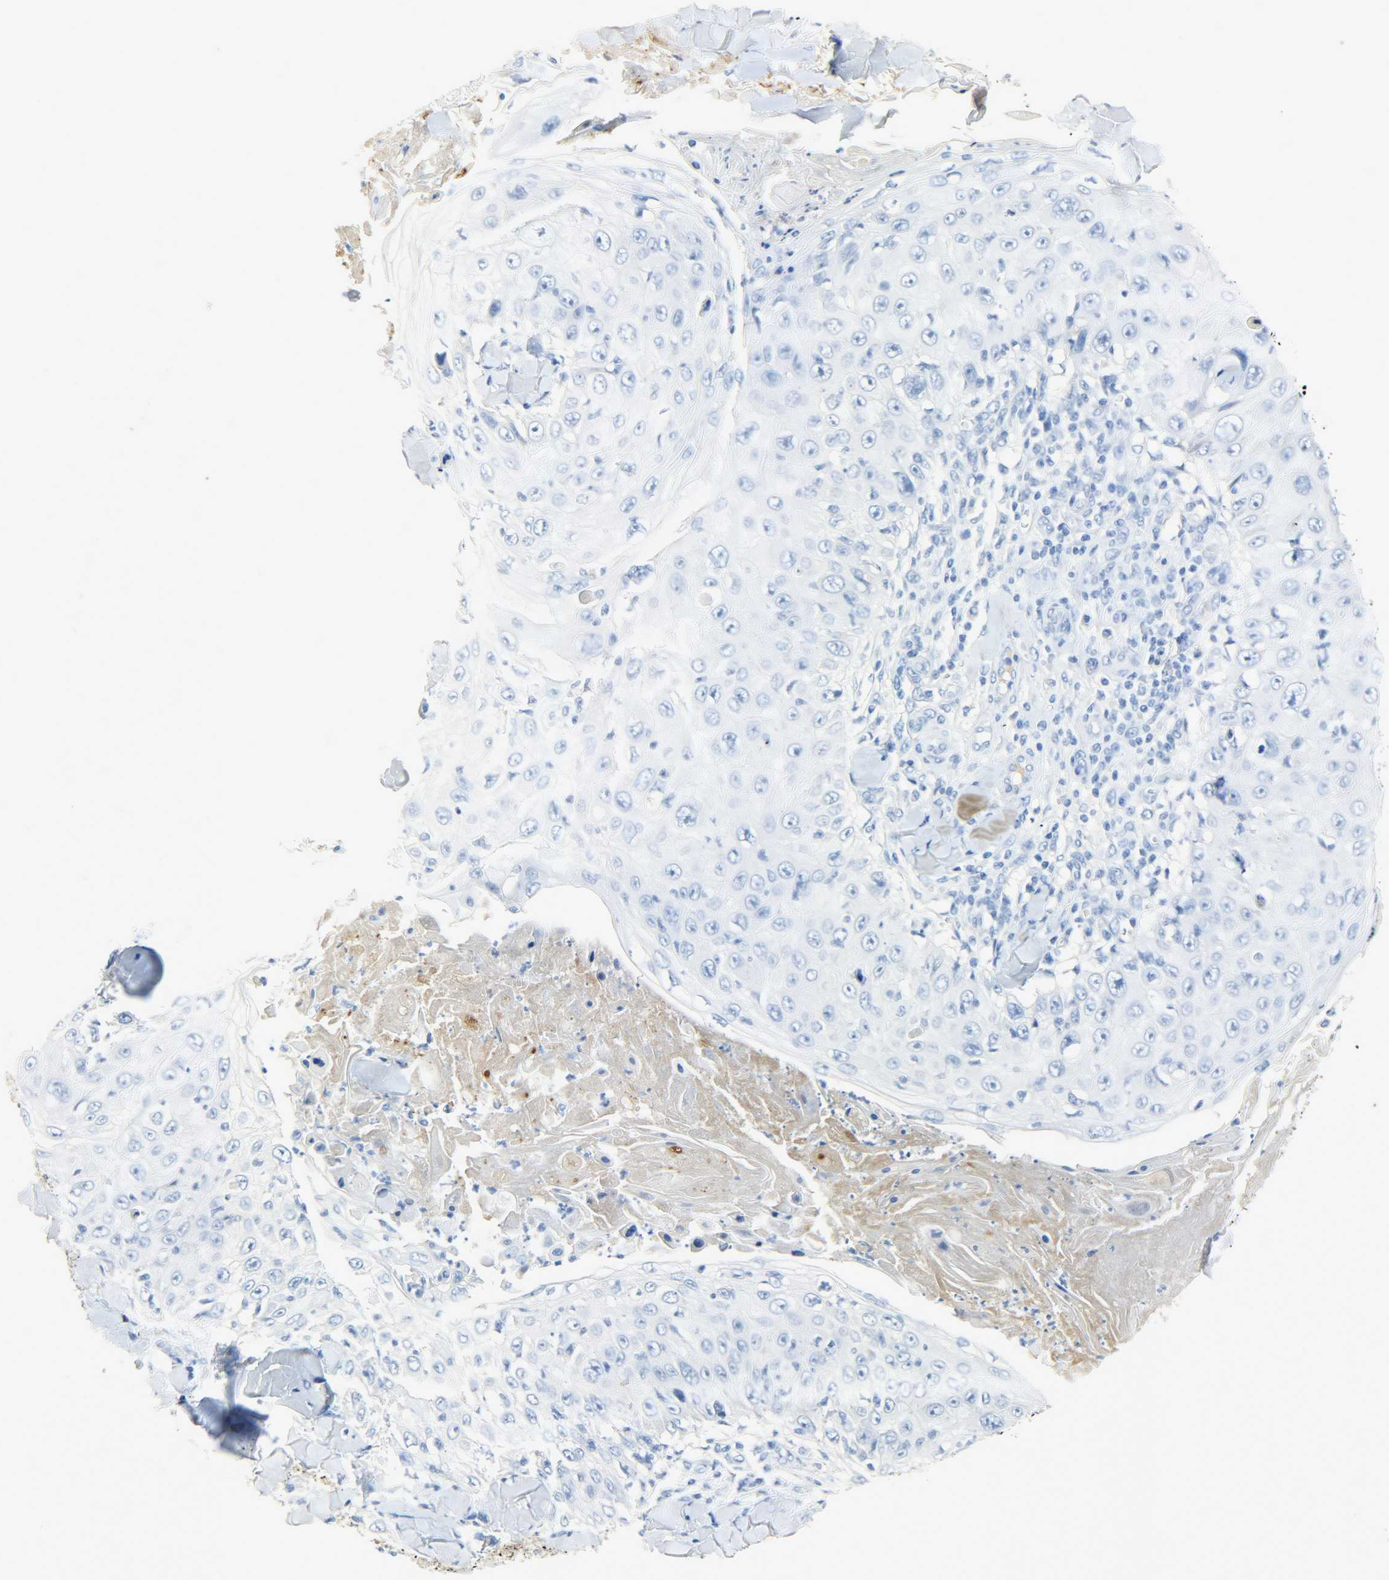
{"staining": {"intensity": "negative", "quantity": "none", "location": "none"}, "tissue": "skin cancer", "cell_type": "Tumor cells", "image_type": "cancer", "snomed": [{"axis": "morphology", "description": "Squamous cell carcinoma, NOS"}, {"axis": "topography", "description": "Skin"}], "caption": "High magnification brightfield microscopy of skin squamous cell carcinoma stained with DAB (3,3'-diaminobenzidine) (brown) and counterstained with hematoxylin (blue): tumor cells show no significant expression. Brightfield microscopy of IHC stained with DAB (3,3'-diaminobenzidine) (brown) and hematoxylin (blue), captured at high magnification.", "gene": "CRP", "patient": {"sex": "male", "age": 86}}